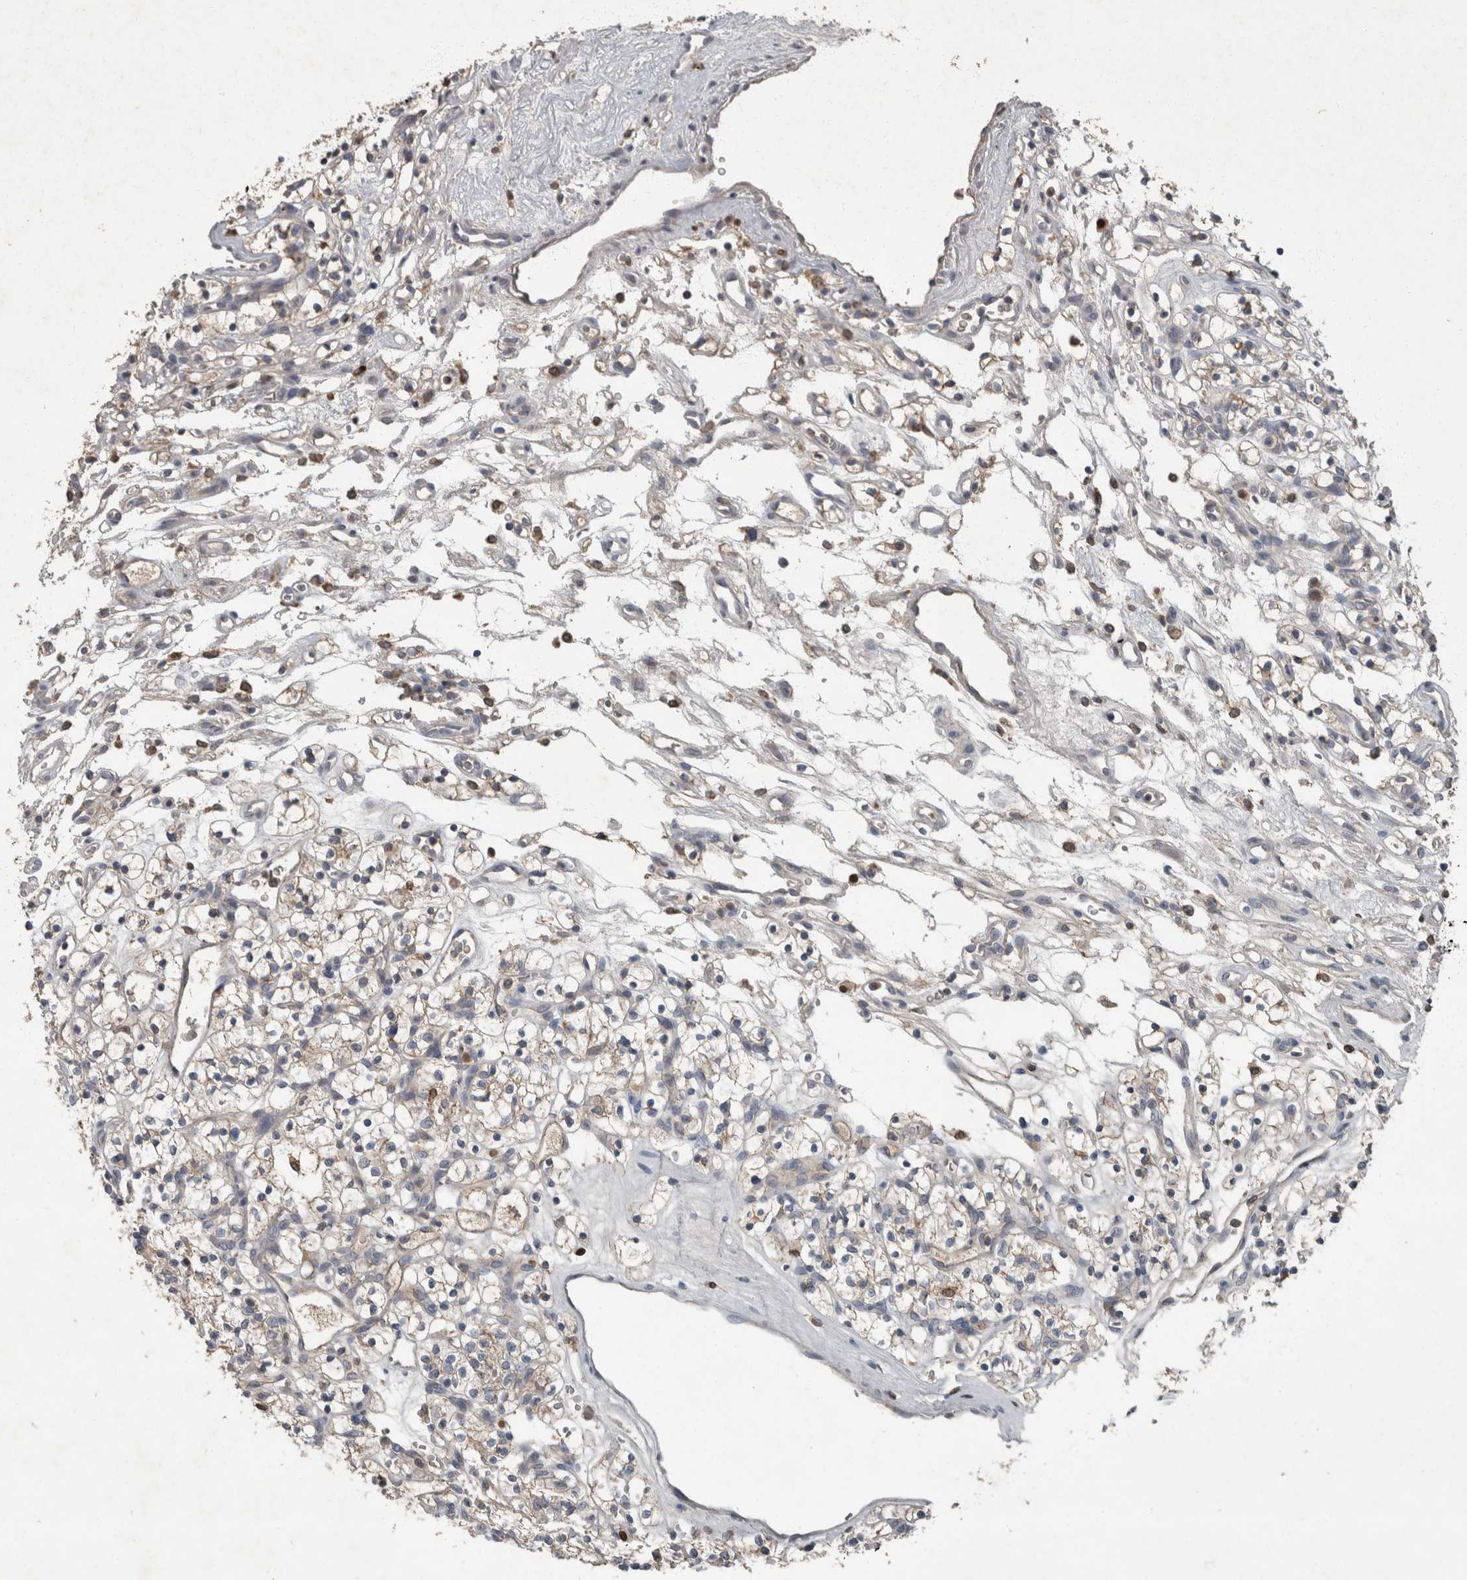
{"staining": {"intensity": "negative", "quantity": "none", "location": "none"}, "tissue": "renal cancer", "cell_type": "Tumor cells", "image_type": "cancer", "snomed": [{"axis": "morphology", "description": "Adenocarcinoma, NOS"}, {"axis": "topography", "description": "Kidney"}], "caption": "Immunohistochemistry image of neoplastic tissue: renal cancer stained with DAB (3,3'-diaminobenzidine) reveals no significant protein positivity in tumor cells.", "gene": "PPP1R3C", "patient": {"sex": "female", "age": 57}}